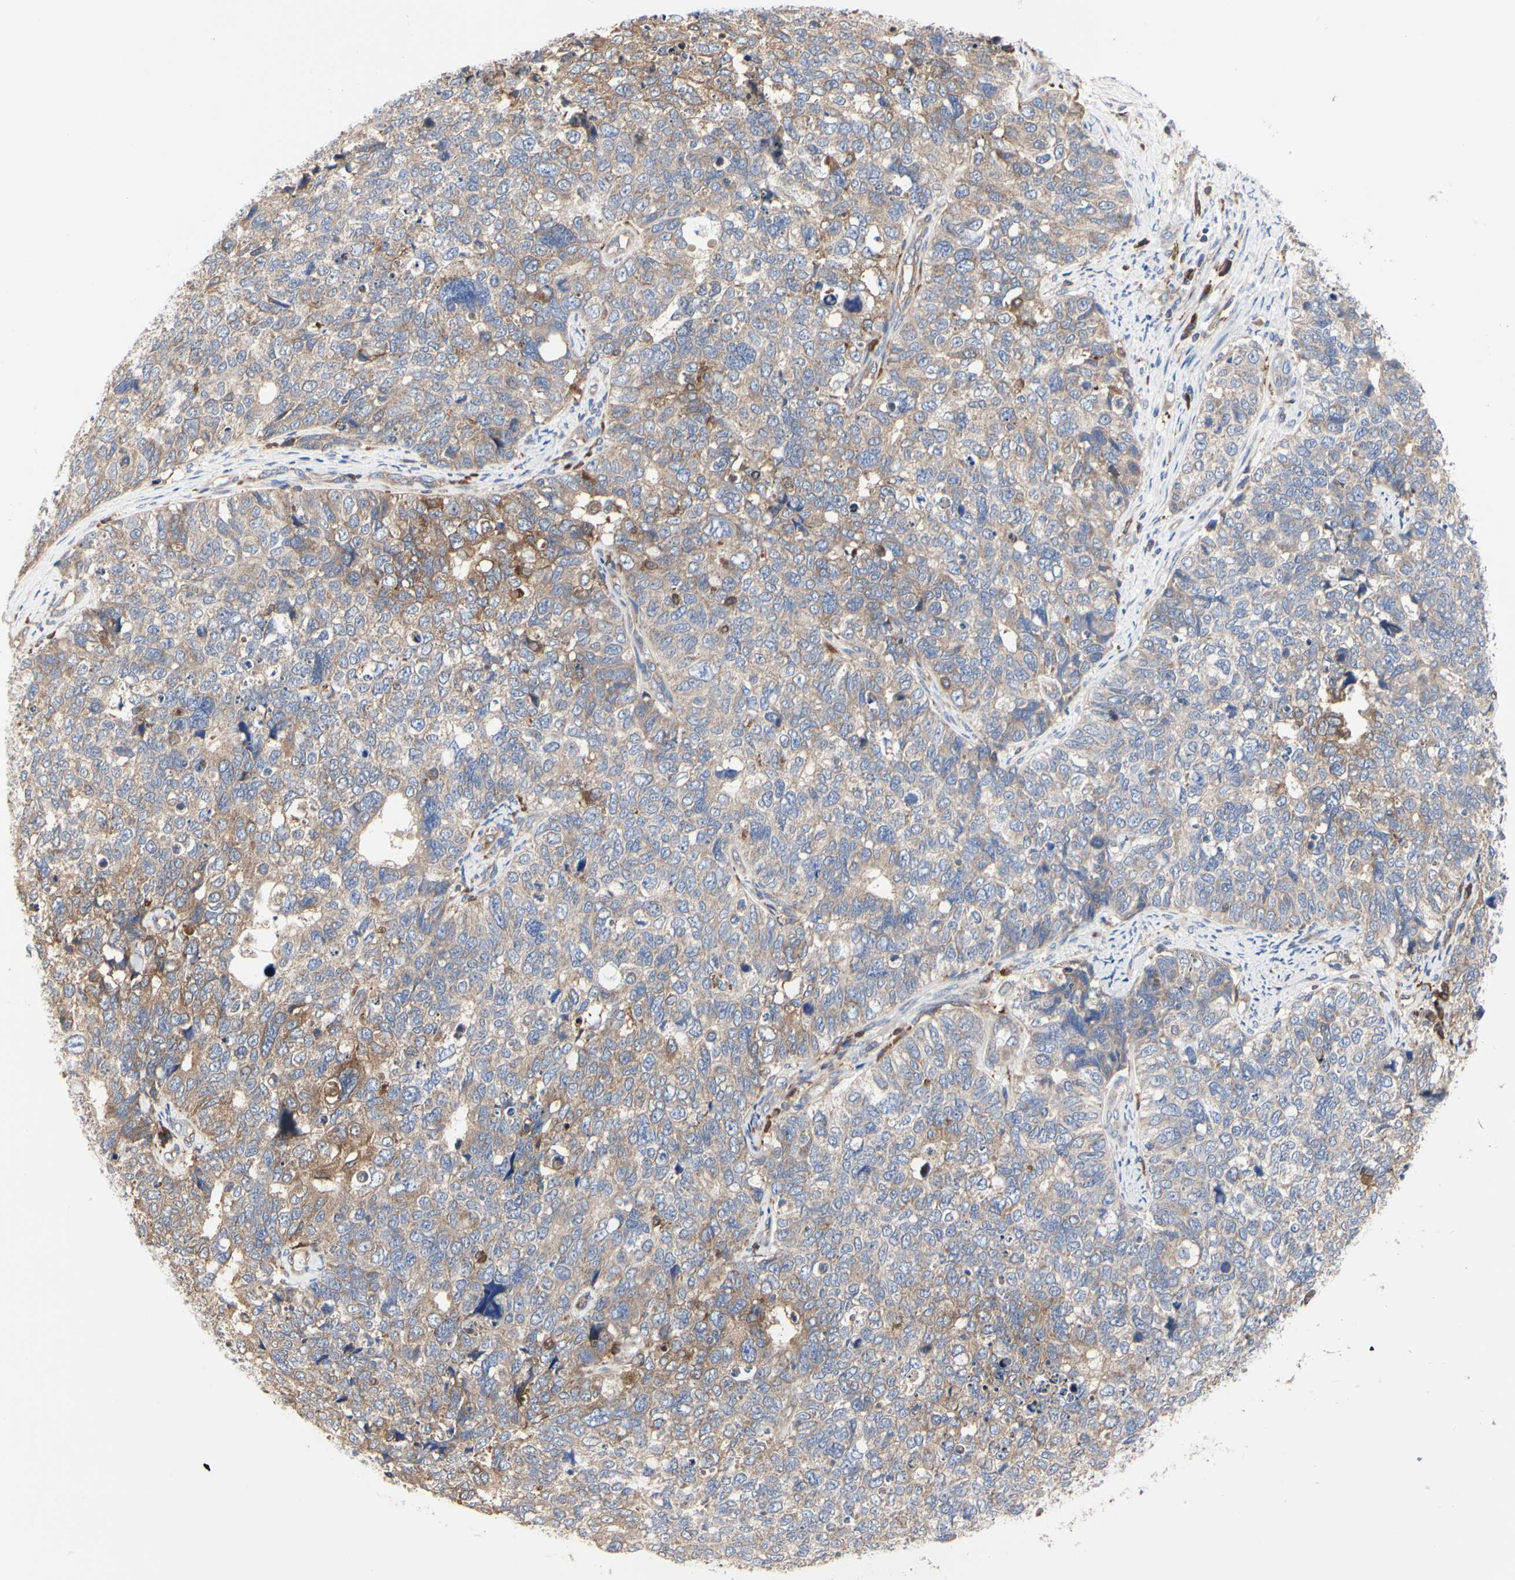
{"staining": {"intensity": "moderate", "quantity": ">75%", "location": "cytoplasmic/membranous"}, "tissue": "cervical cancer", "cell_type": "Tumor cells", "image_type": "cancer", "snomed": [{"axis": "morphology", "description": "Squamous cell carcinoma, NOS"}, {"axis": "topography", "description": "Cervix"}], "caption": "A medium amount of moderate cytoplasmic/membranous staining is identified in approximately >75% of tumor cells in squamous cell carcinoma (cervical) tissue. (DAB (3,3'-diaminobenzidine) IHC with brightfield microscopy, high magnification).", "gene": "C3orf52", "patient": {"sex": "female", "age": 63}}